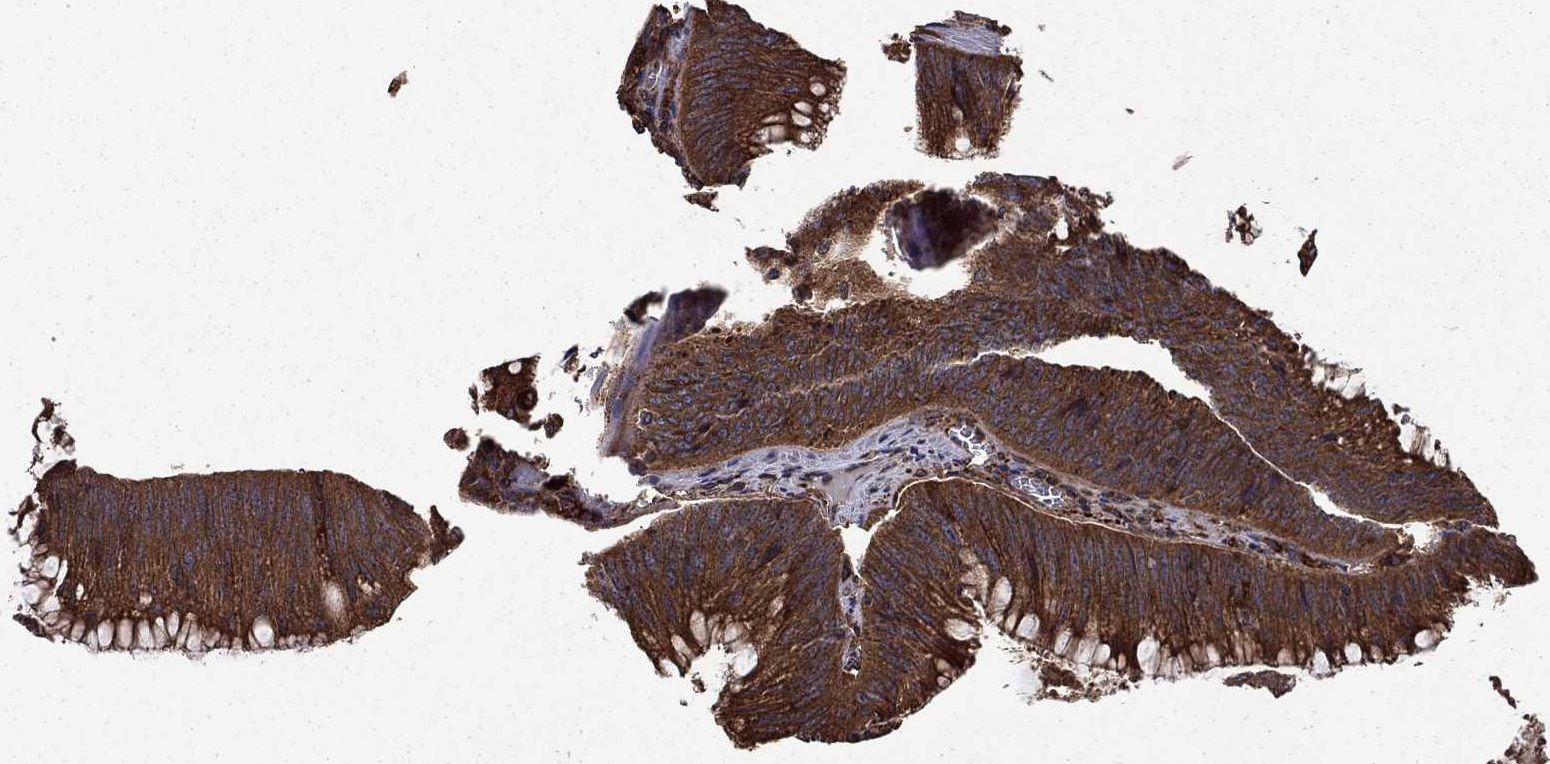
{"staining": {"intensity": "strong", "quantity": ">75%", "location": "cytoplasmic/membranous"}, "tissue": "colorectal cancer", "cell_type": "Tumor cells", "image_type": "cancer", "snomed": [{"axis": "morphology", "description": "Adenocarcinoma, NOS"}, {"axis": "topography", "description": "Rectum"}], "caption": "Strong cytoplasmic/membranous staining for a protein is seen in about >75% of tumor cells of colorectal adenocarcinoma using IHC.", "gene": "BABAM2", "patient": {"sex": "female", "age": 72}}